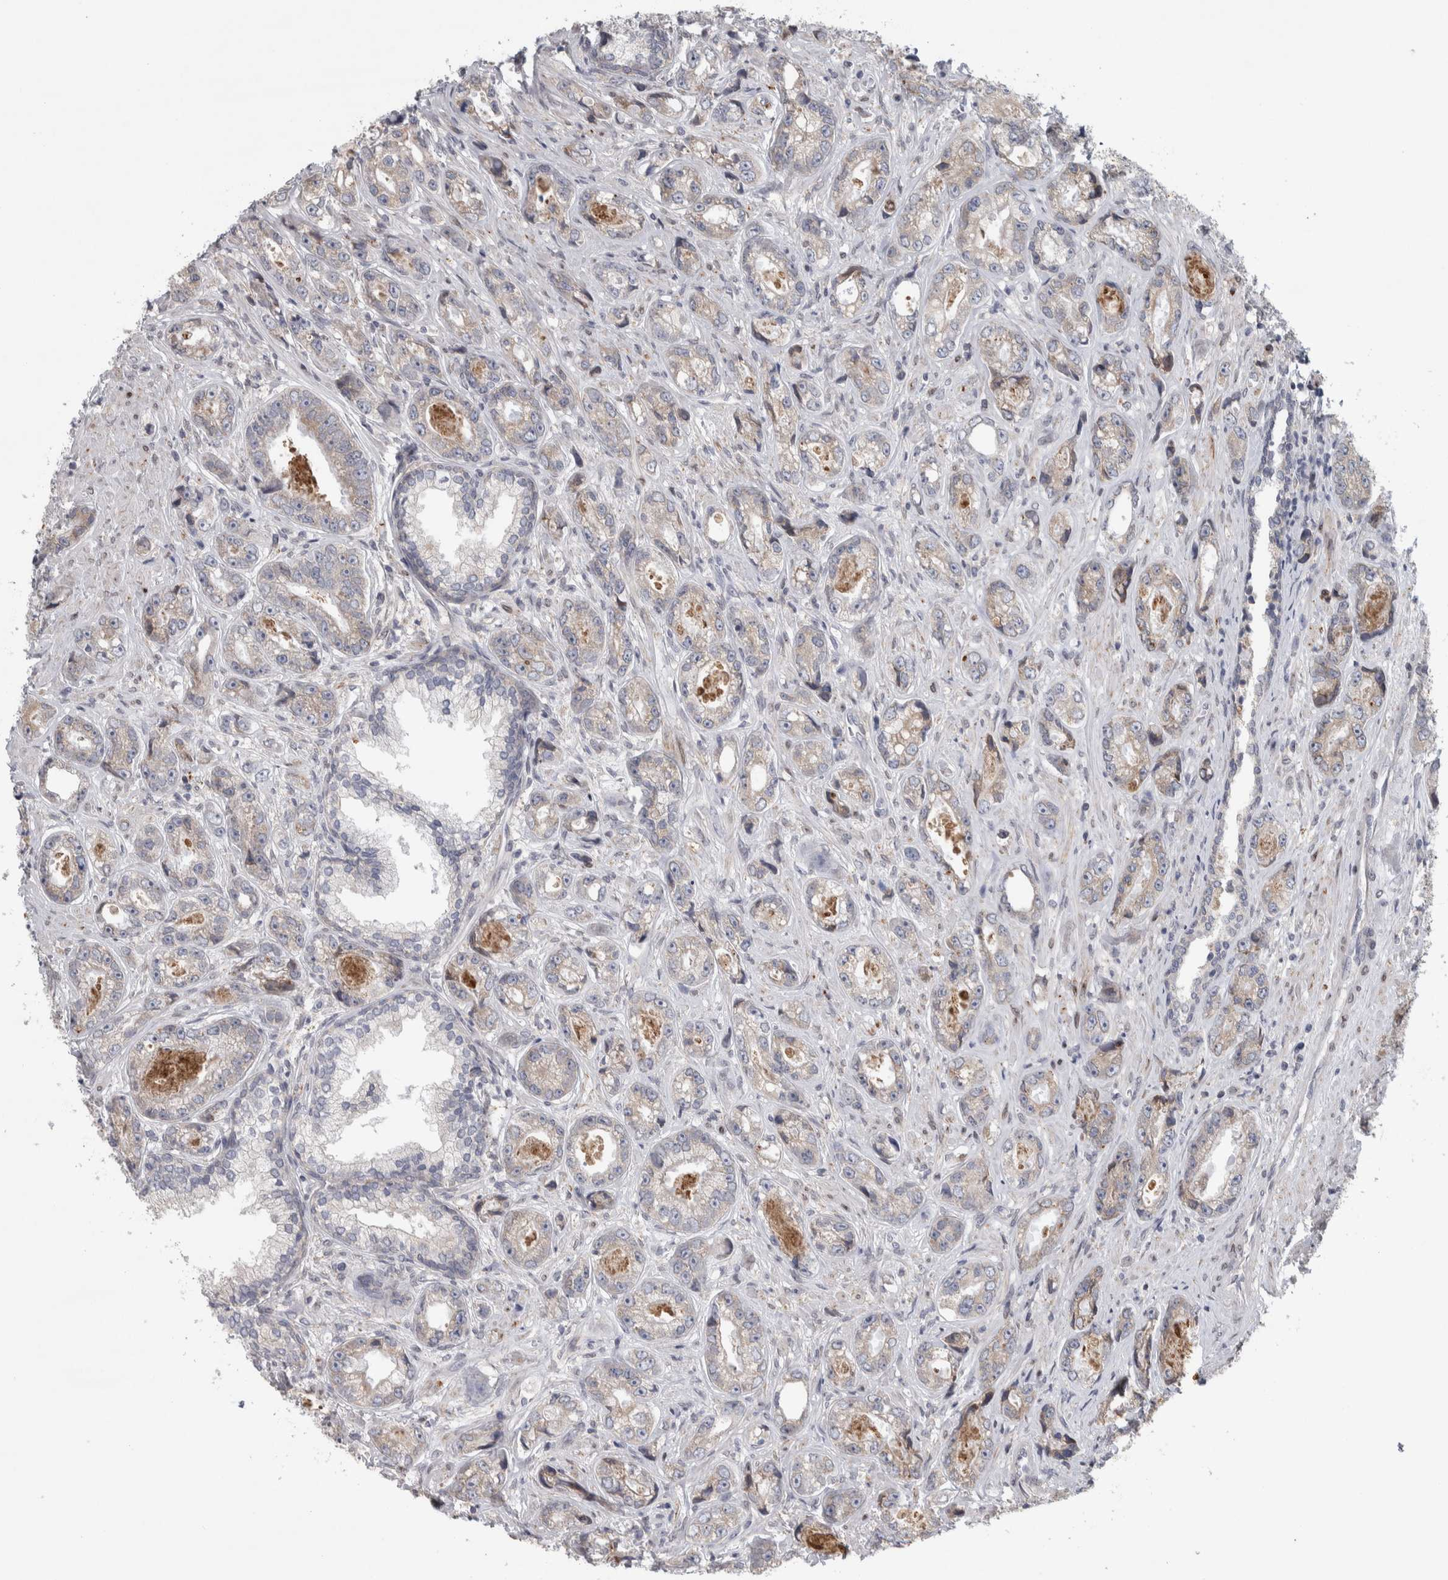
{"staining": {"intensity": "weak", "quantity": "<25%", "location": "cytoplasmic/membranous"}, "tissue": "prostate cancer", "cell_type": "Tumor cells", "image_type": "cancer", "snomed": [{"axis": "morphology", "description": "Adenocarcinoma, High grade"}, {"axis": "topography", "description": "Prostate"}], "caption": "Protein analysis of high-grade adenocarcinoma (prostate) reveals no significant expression in tumor cells.", "gene": "SIGMAR1", "patient": {"sex": "male", "age": 61}}